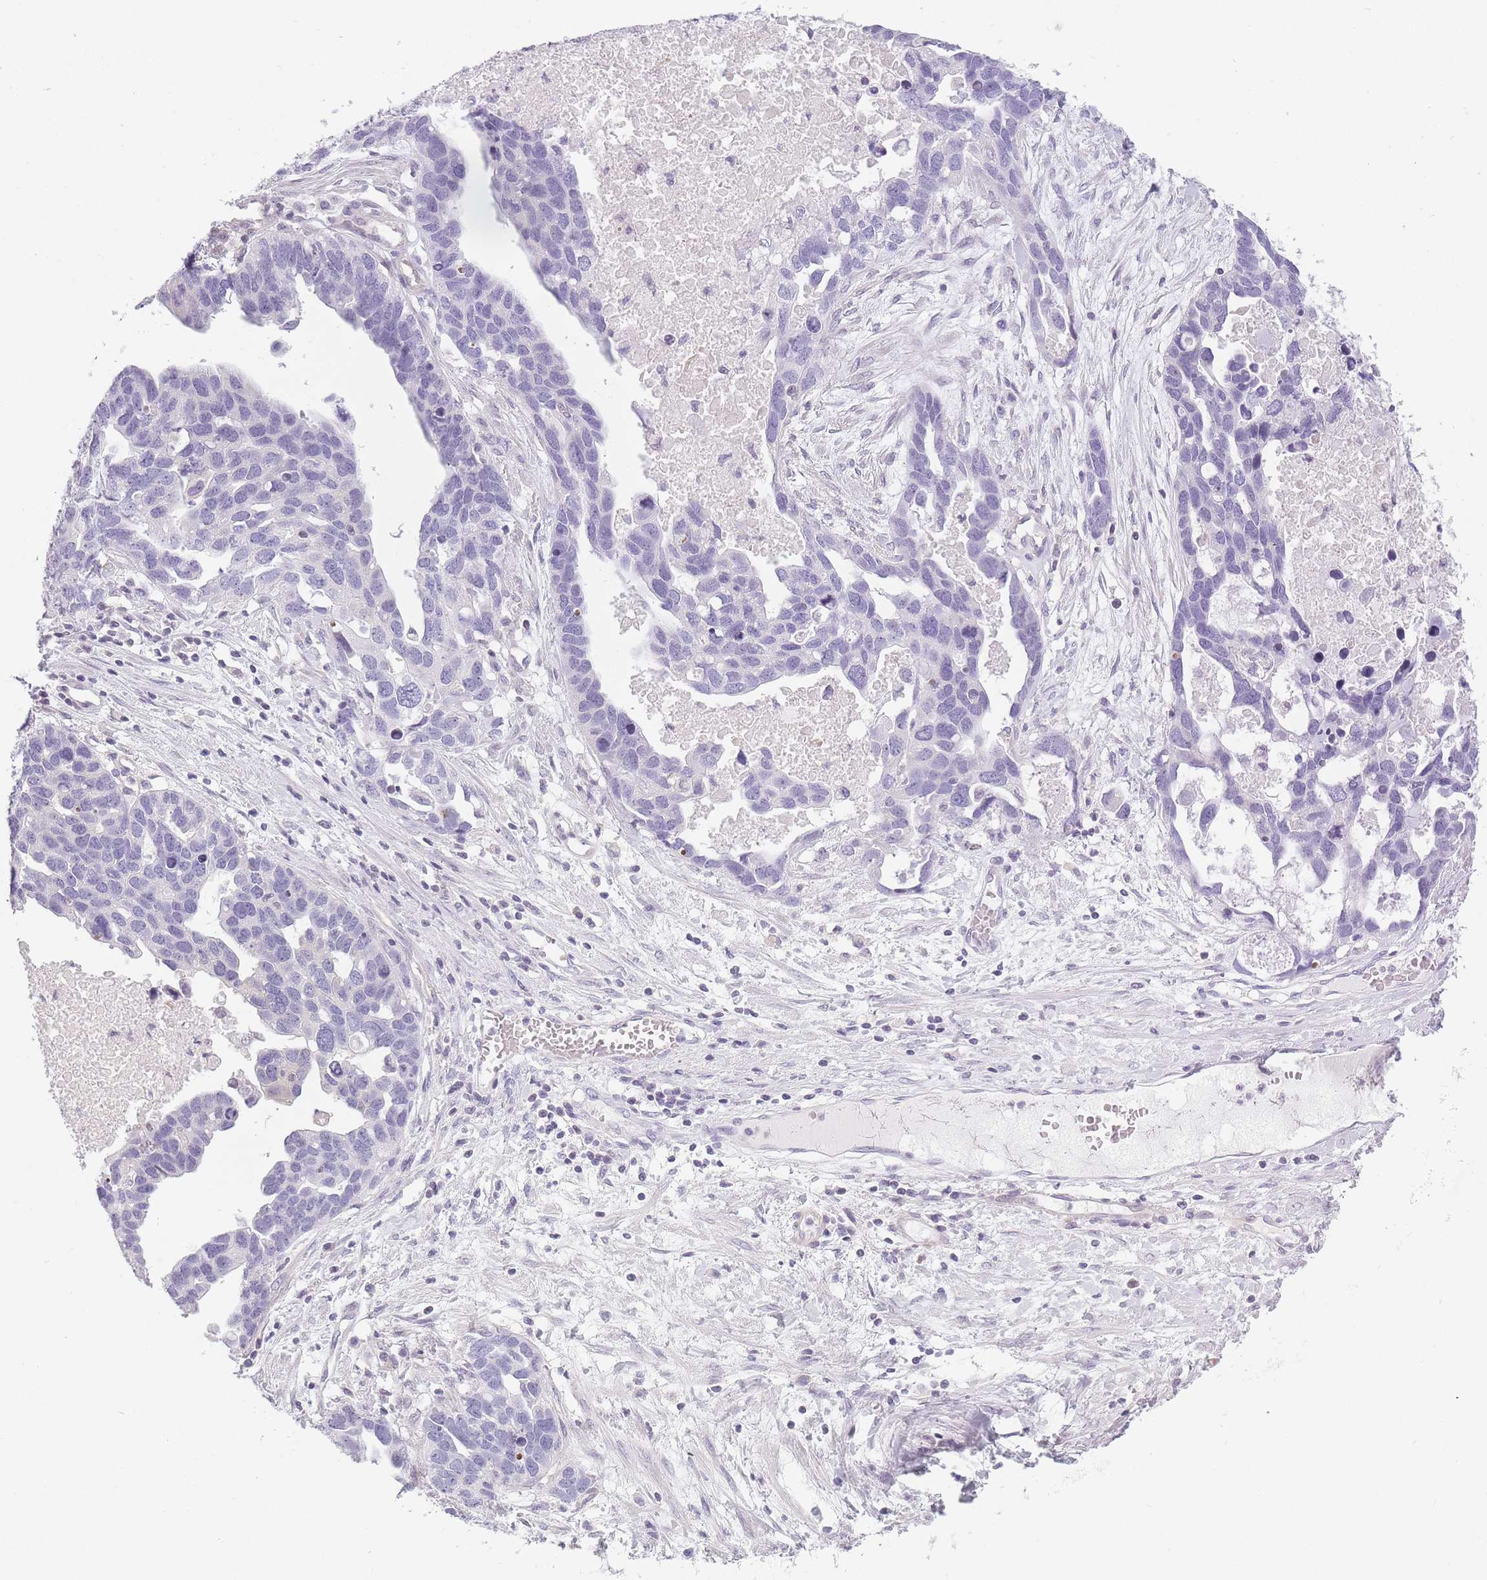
{"staining": {"intensity": "negative", "quantity": "none", "location": "none"}, "tissue": "ovarian cancer", "cell_type": "Tumor cells", "image_type": "cancer", "snomed": [{"axis": "morphology", "description": "Cystadenocarcinoma, serous, NOS"}, {"axis": "topography", "description": "Ovary"}], "caption": "Immunohistochemistry (IHC) histopathology image of neoplastic tissue: serous cystadenocarcinoma (ovarian) stained with DAB demonstrates no significant protein positivity in tumor cells. (DAB immunohistochemistry (IHC) with hematoxylin counter stain).", "gene": "GGT1", "patient": {"sex": "female", "age": 54}}